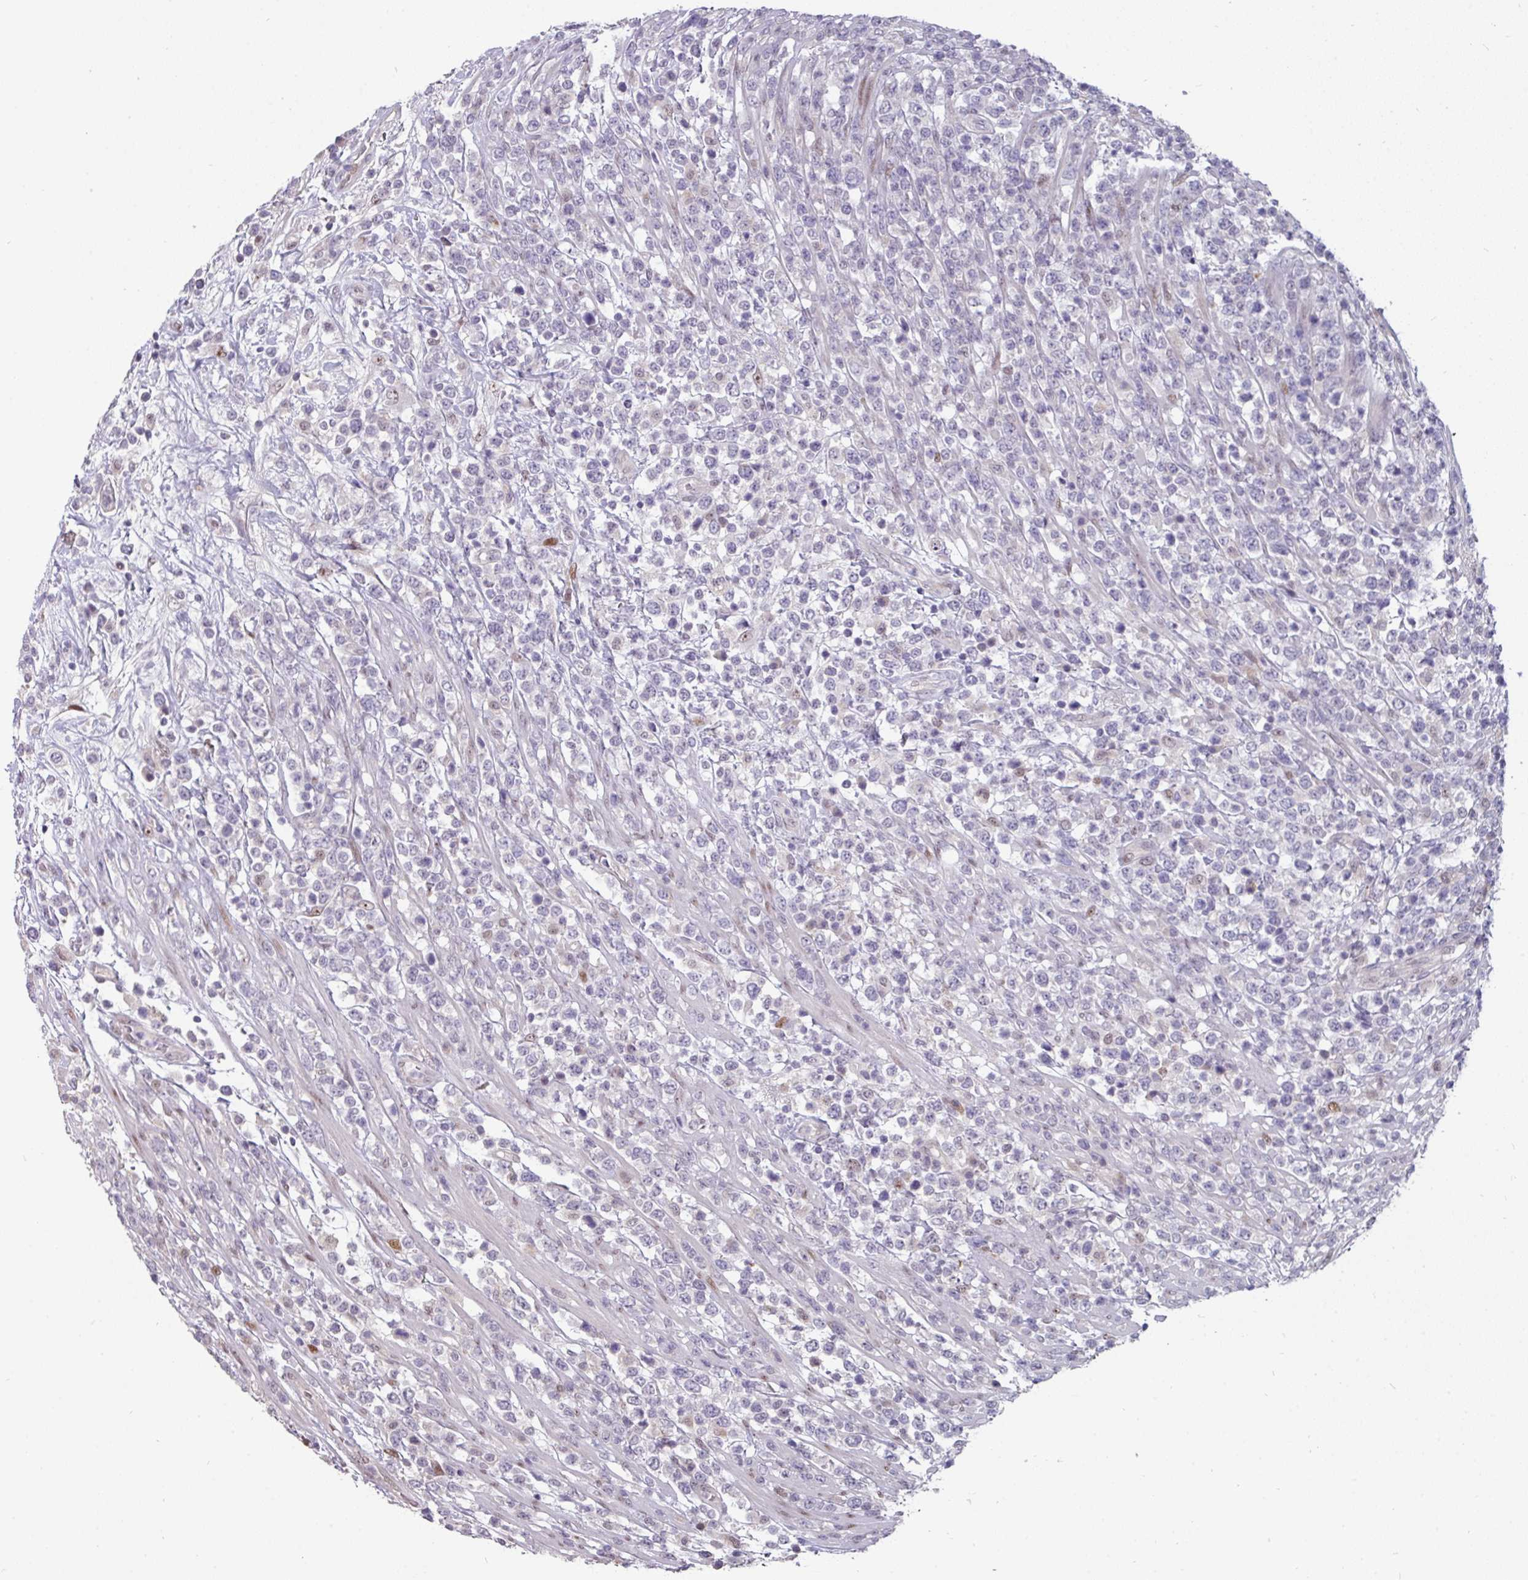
{"staining": {"intensity": "negative", "quantity": "none", "location": "none"}, "tissue": "lymphoma", "cell_type": "Tumor cells", "image_type": "cancer", "snomed": [{"axis": "morphology", "description": "Malignant lymphoma, non-Hodgkin's type, High grade"}, {"axis": "topography", "description": "Colon"}], "caption": "Immunohistochemistry photomicrograph of high-grade malignant lymphoma, non-Hodgkin's type stained for a protein (brown), which reveals no staining in tumor cells.", "gene": "SWSAP1", "patient": {"sex": "female", "age": 53}}